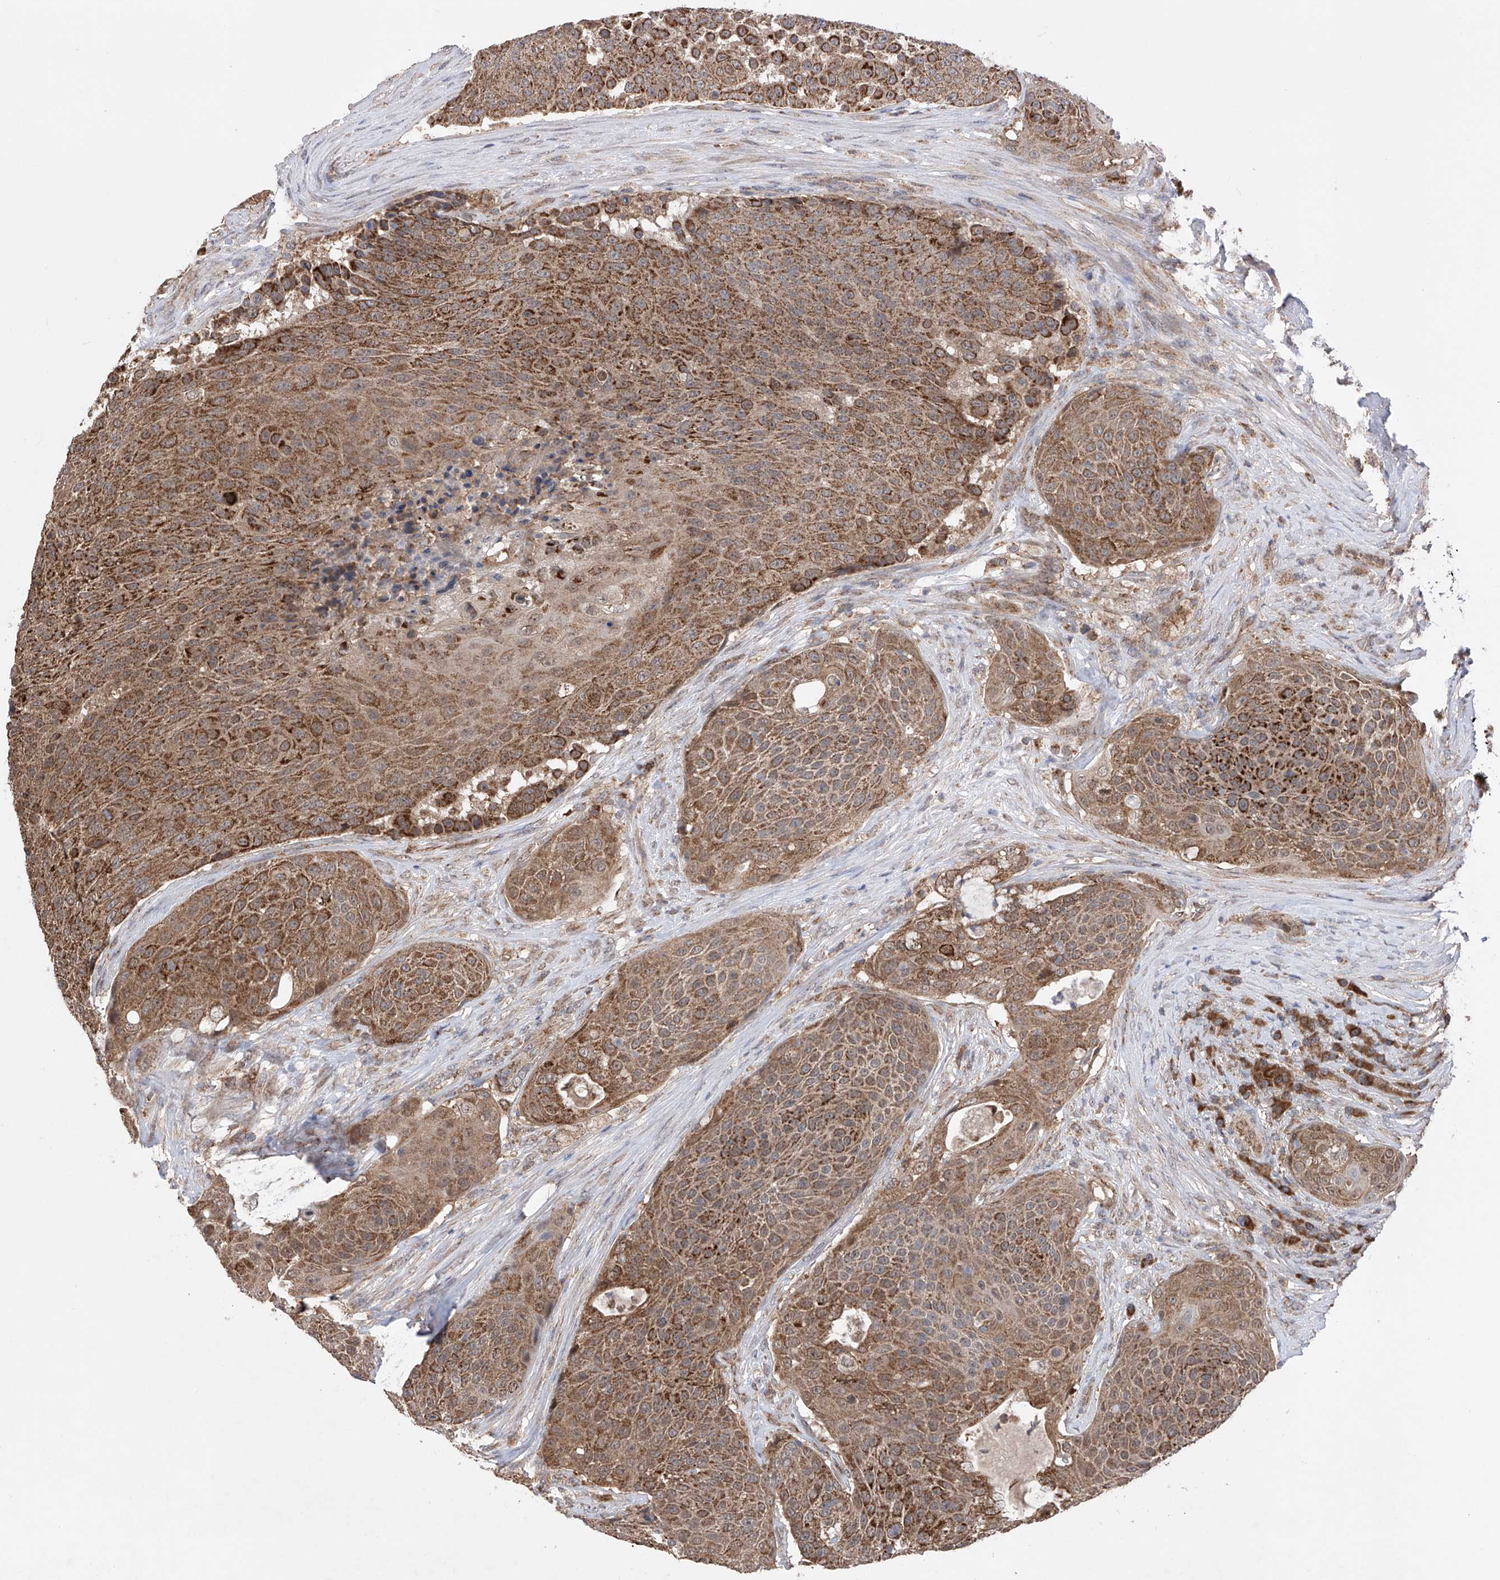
{"staining": {"intensity": "moderate", "quantity": ">75%", "location": "cytoplasmic/membranous"}, "tissue": "urothelial cancer", "cell_type": "Tumor cells", "image_type": "cancer", "snomed": [{"axis": "morphology", "description": "Urothelial carcinoma, High grade"}, {"axis": "topography", "description": "Urinary bladder"}], "caption": "Immunohistochemistry histopathology image of human high-grade urothelial carcinoma stained for a protein (brown), which displays medium levels of moderate cytoplasmic/membranous staining in about >75% of tumor cells.", "gene": "SDHAF4", "patient": {"sex": "female", "age": 63}}